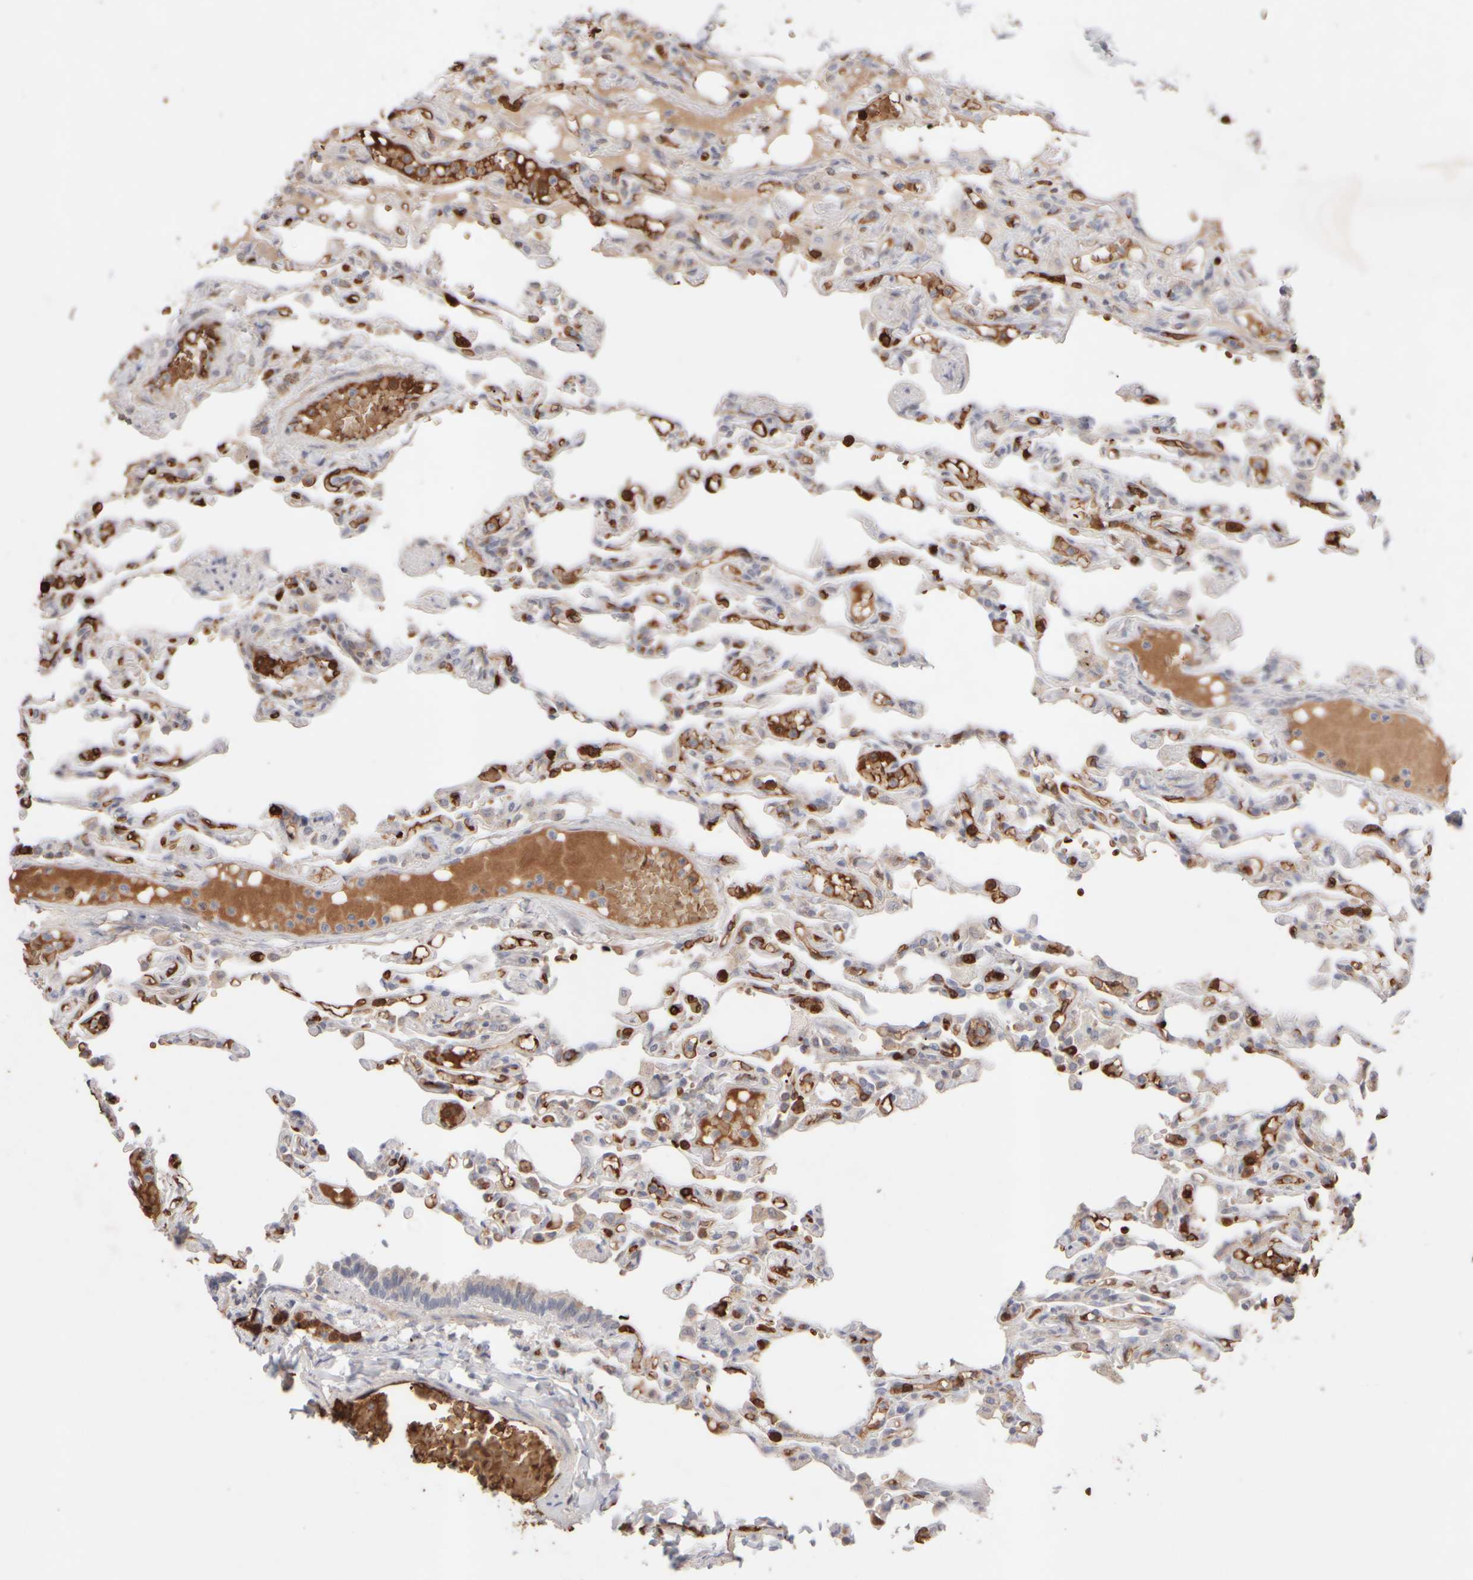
{"staining": {"intensity": "negative", "quantity": "none", "location": "none"}, "tissue": "lung", "cell_type": "Alveolar cells", "image_type": "normal", "snomed": [{"axis": "morphology", "description": "Normal tissue, NOS"}, {"axis": "topography", "description": "Lung"}], "caption": "Immunohistochemical staining of benign lung exhibits no significant positivity in alveolar cells.", "gene": "MST1", "patient": {"sex": "male", "age": 21}}